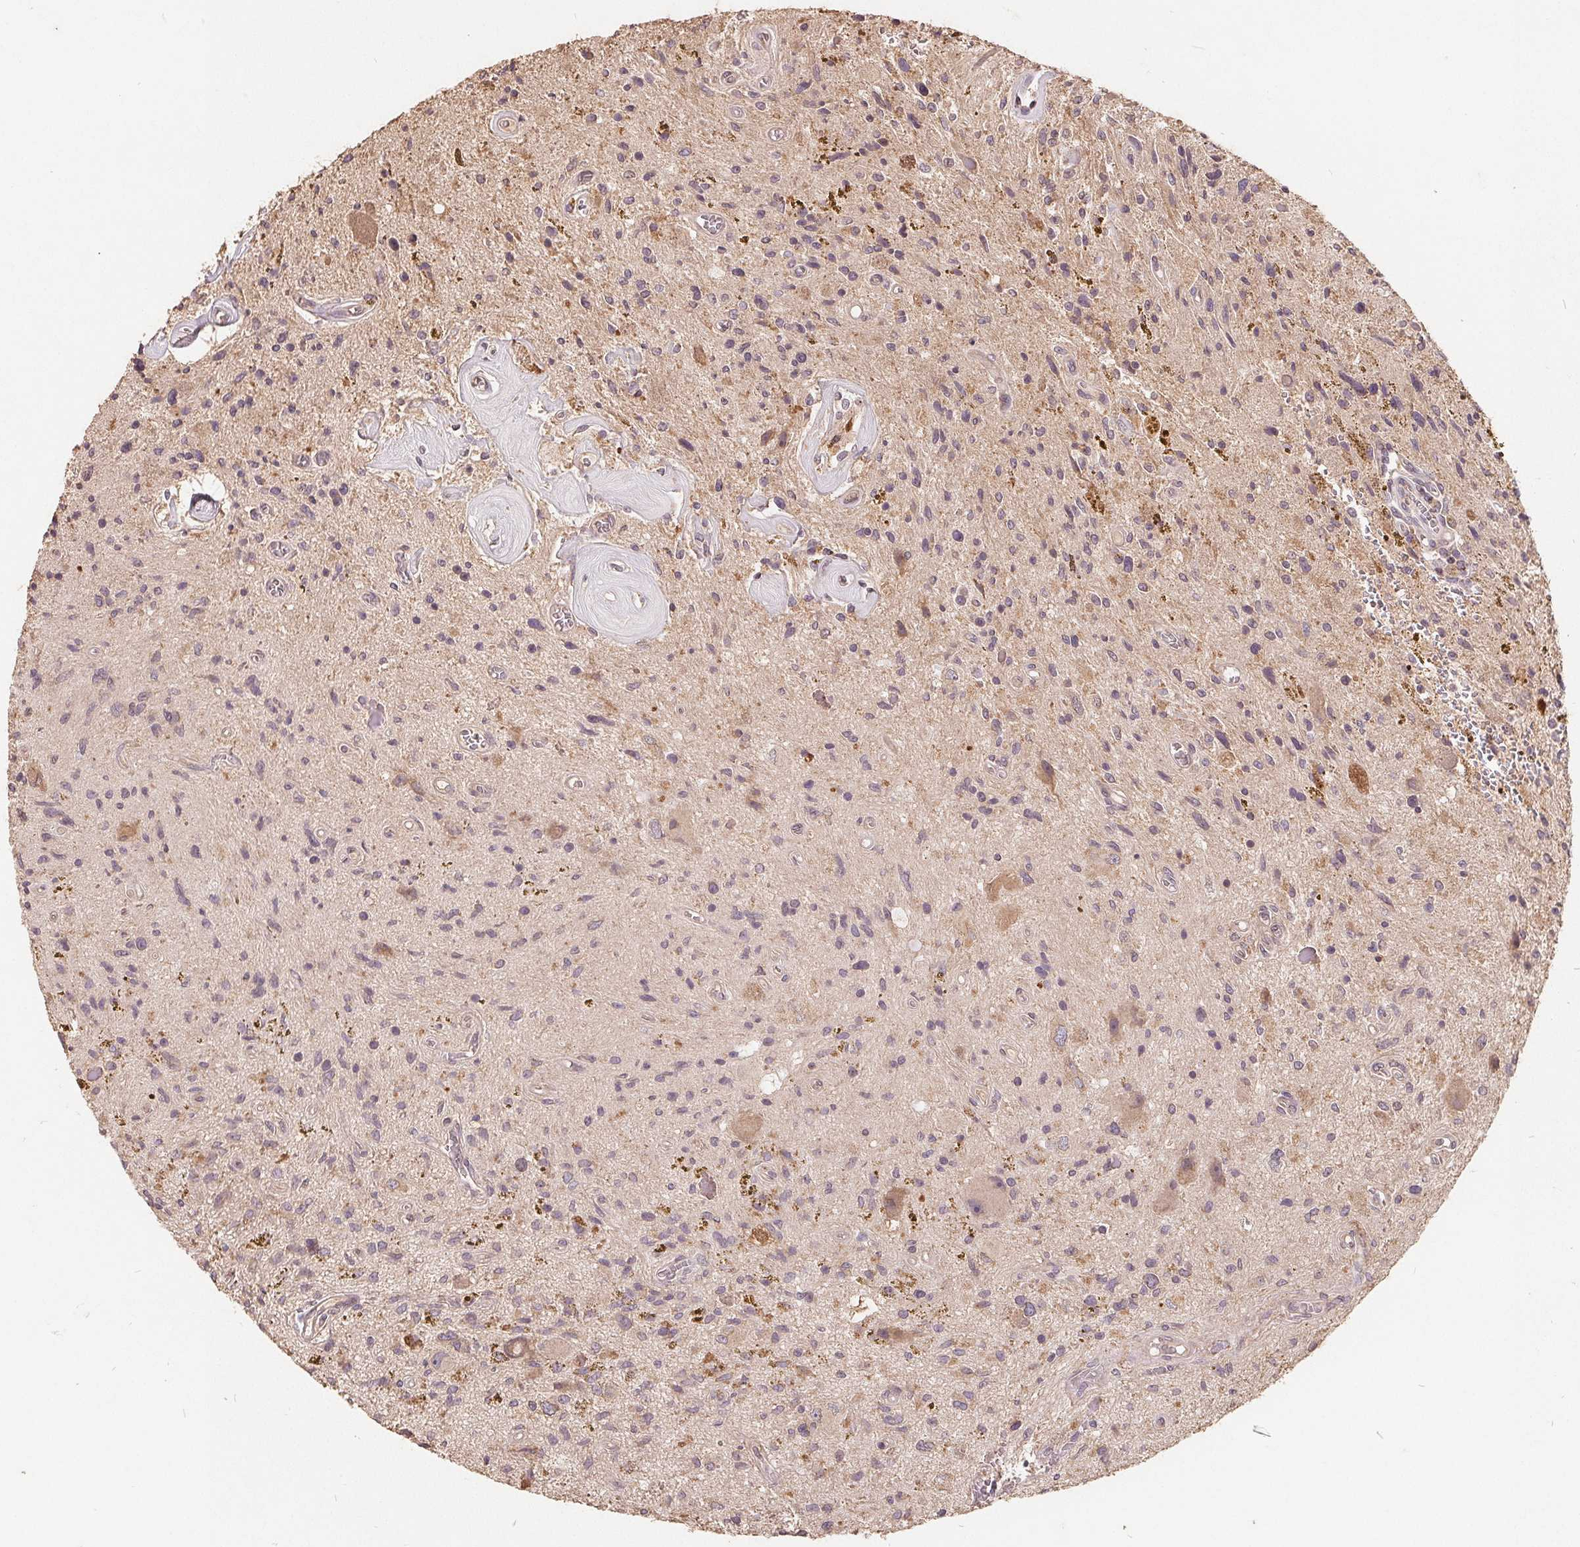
{"staining": {"intensity": "weak", "quantity": "<25%", "location": "cytoplasmic/membranous"}, "tissue": "glioma", "cell_type": "Tumor cells", "image_type": "cancer", "snomed": [{"axis": "morphology", "description": "Glioma, malignant, Low grade"}, {"axis": "topography", "description": "Cerebellum"}], "caption": "Immunohistochemical staining of human low-grade glioma (malignant) reveals no significant staining in tumor cells.", "gene": "CDIPT", "patient": {"sex": "female", "age": 14}}